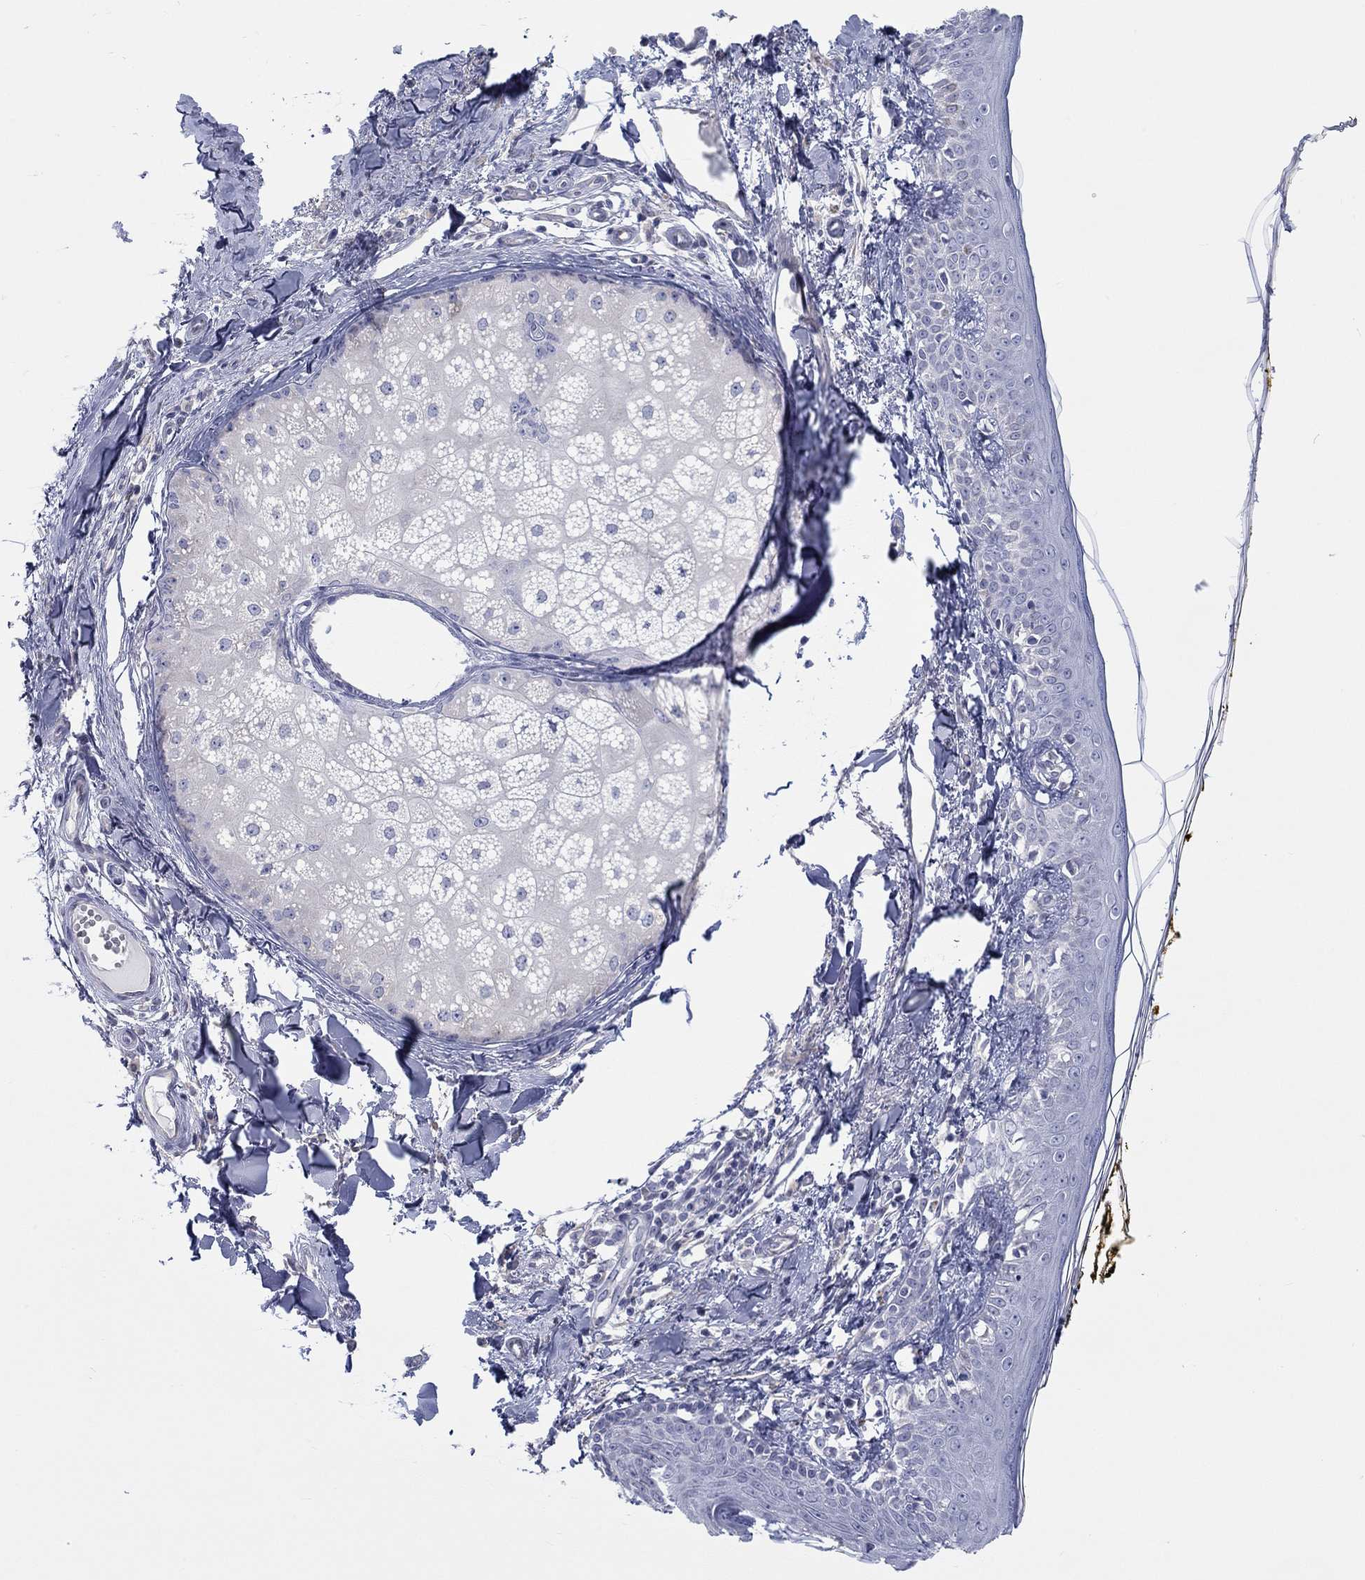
{"staining": {"intensity": "negative", "quantity": "none", "location": "none"}, "tissue": "skin", "cell_type": "Fibroblasts", "image_type": "normal", "snomed": [{"axis": "morphology", "description": "Normal tissue, NOS"}, {"axis": "topography", "description": "Skin"}], "caption": "An immunohistochemistry (IHC) micrograph of unremarkable skin is shown. There is no staining in fibroblasts of skin. (DAB (3,3'-diaminobenzidine) IHC visualized using brightfield microscopy, high magnification).", "gene": "LRRC4C", "patient": {"sex": "male", "age": 76}}